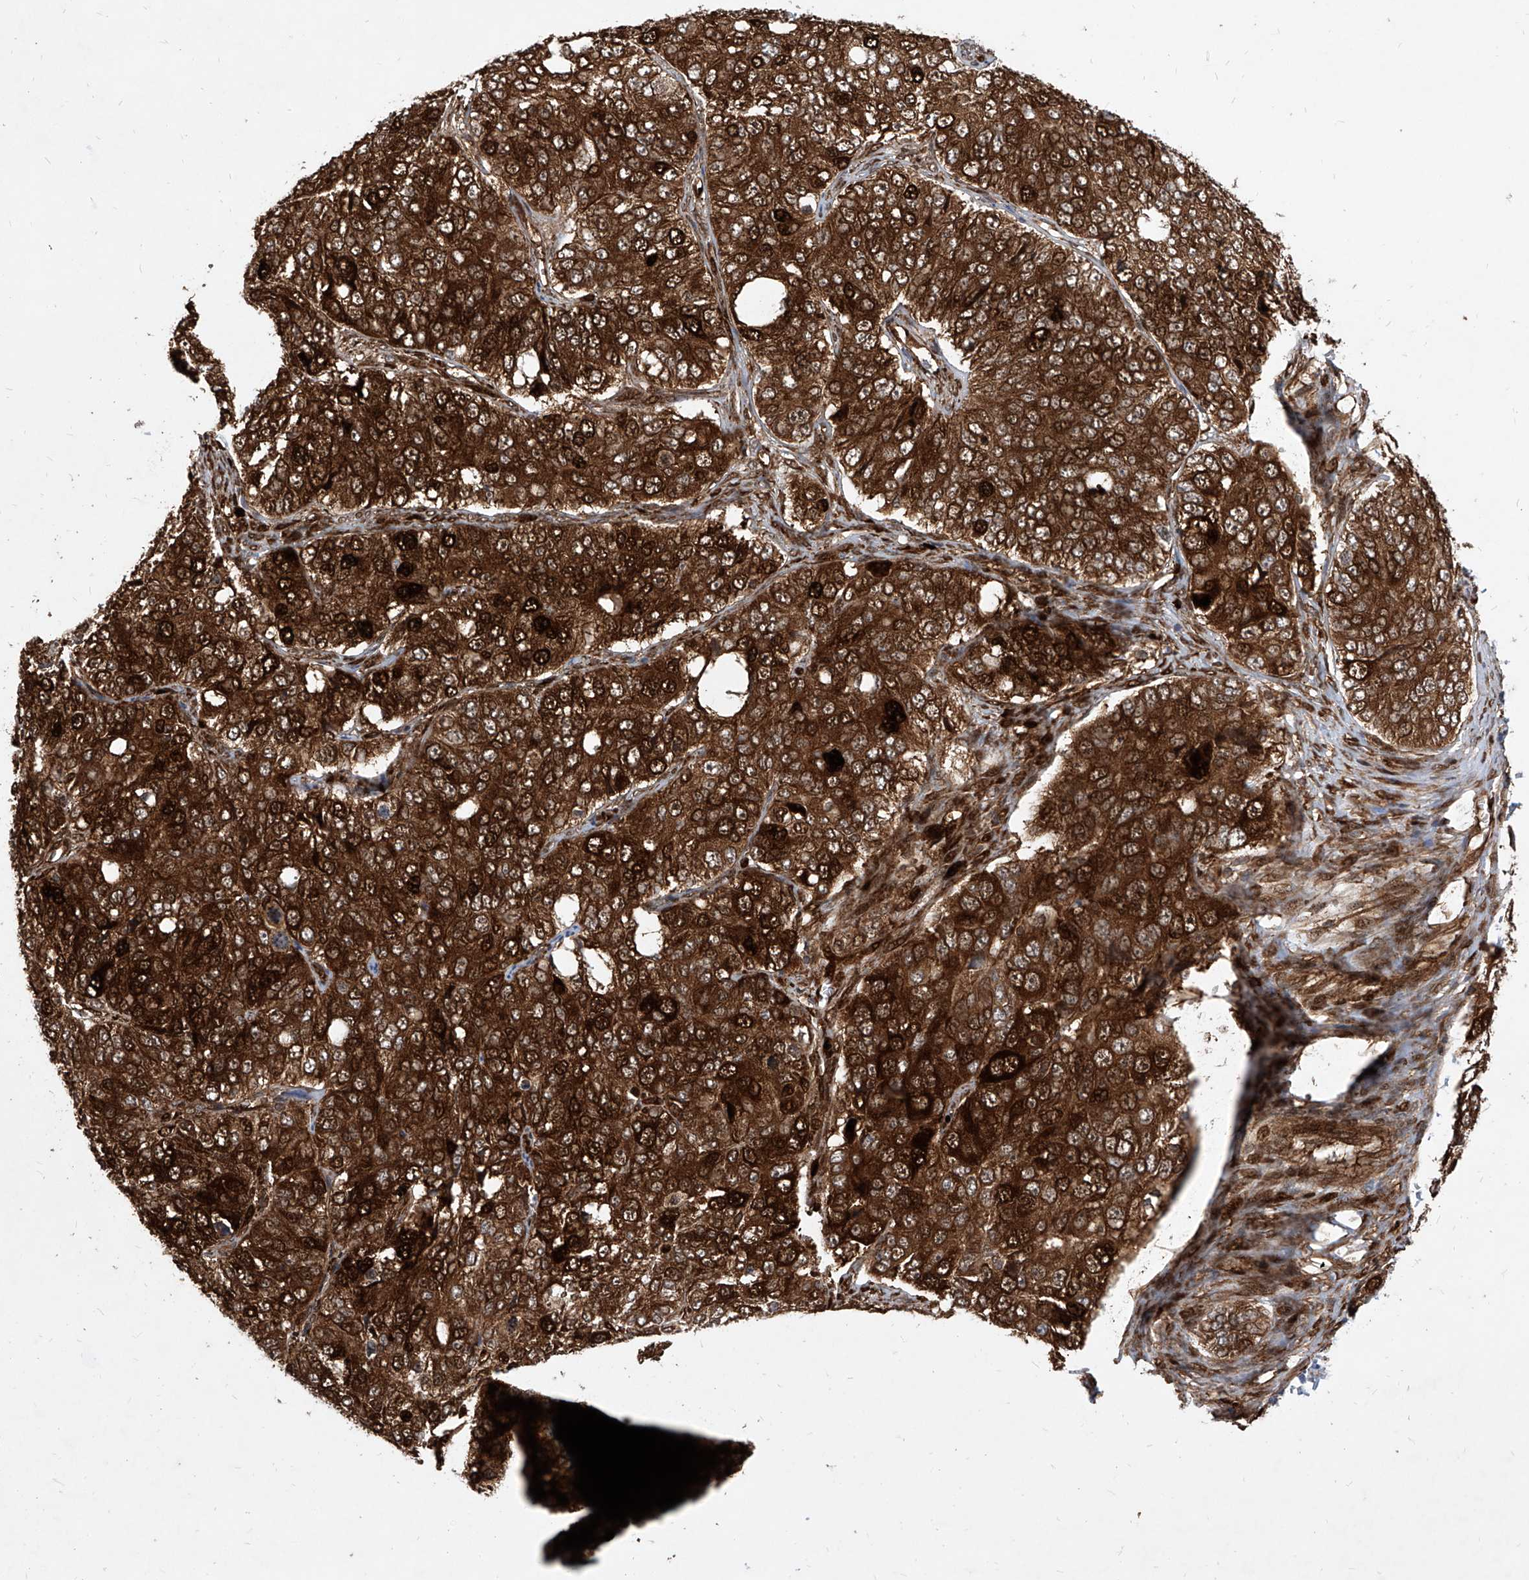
{"staining": {"intensity": "strong", "quantity": ">75%", "location": "cytoplasmic/membranous,nuclear"}, "tissue": "ovarian cancer", "cell_type": "Tumor cells", "image_type": "cancer", "snomed": [{"axis": "morphology", "description": "Carcinoma, endometroid"}, {"axis": "topography", "description": "Ovary"}], "caption": "Protein staining displays strong cytoplasmic/membranous and nuclear staining in approximately >75% of tumor cells in ovarian endometroid carcinoma. (DAB (3,3'-diaminobenzidine) = brown stain, brightfield microscopy at high magnification).", "gene": "MAGED2", "patient": {"sex": "female", "age": 51}}